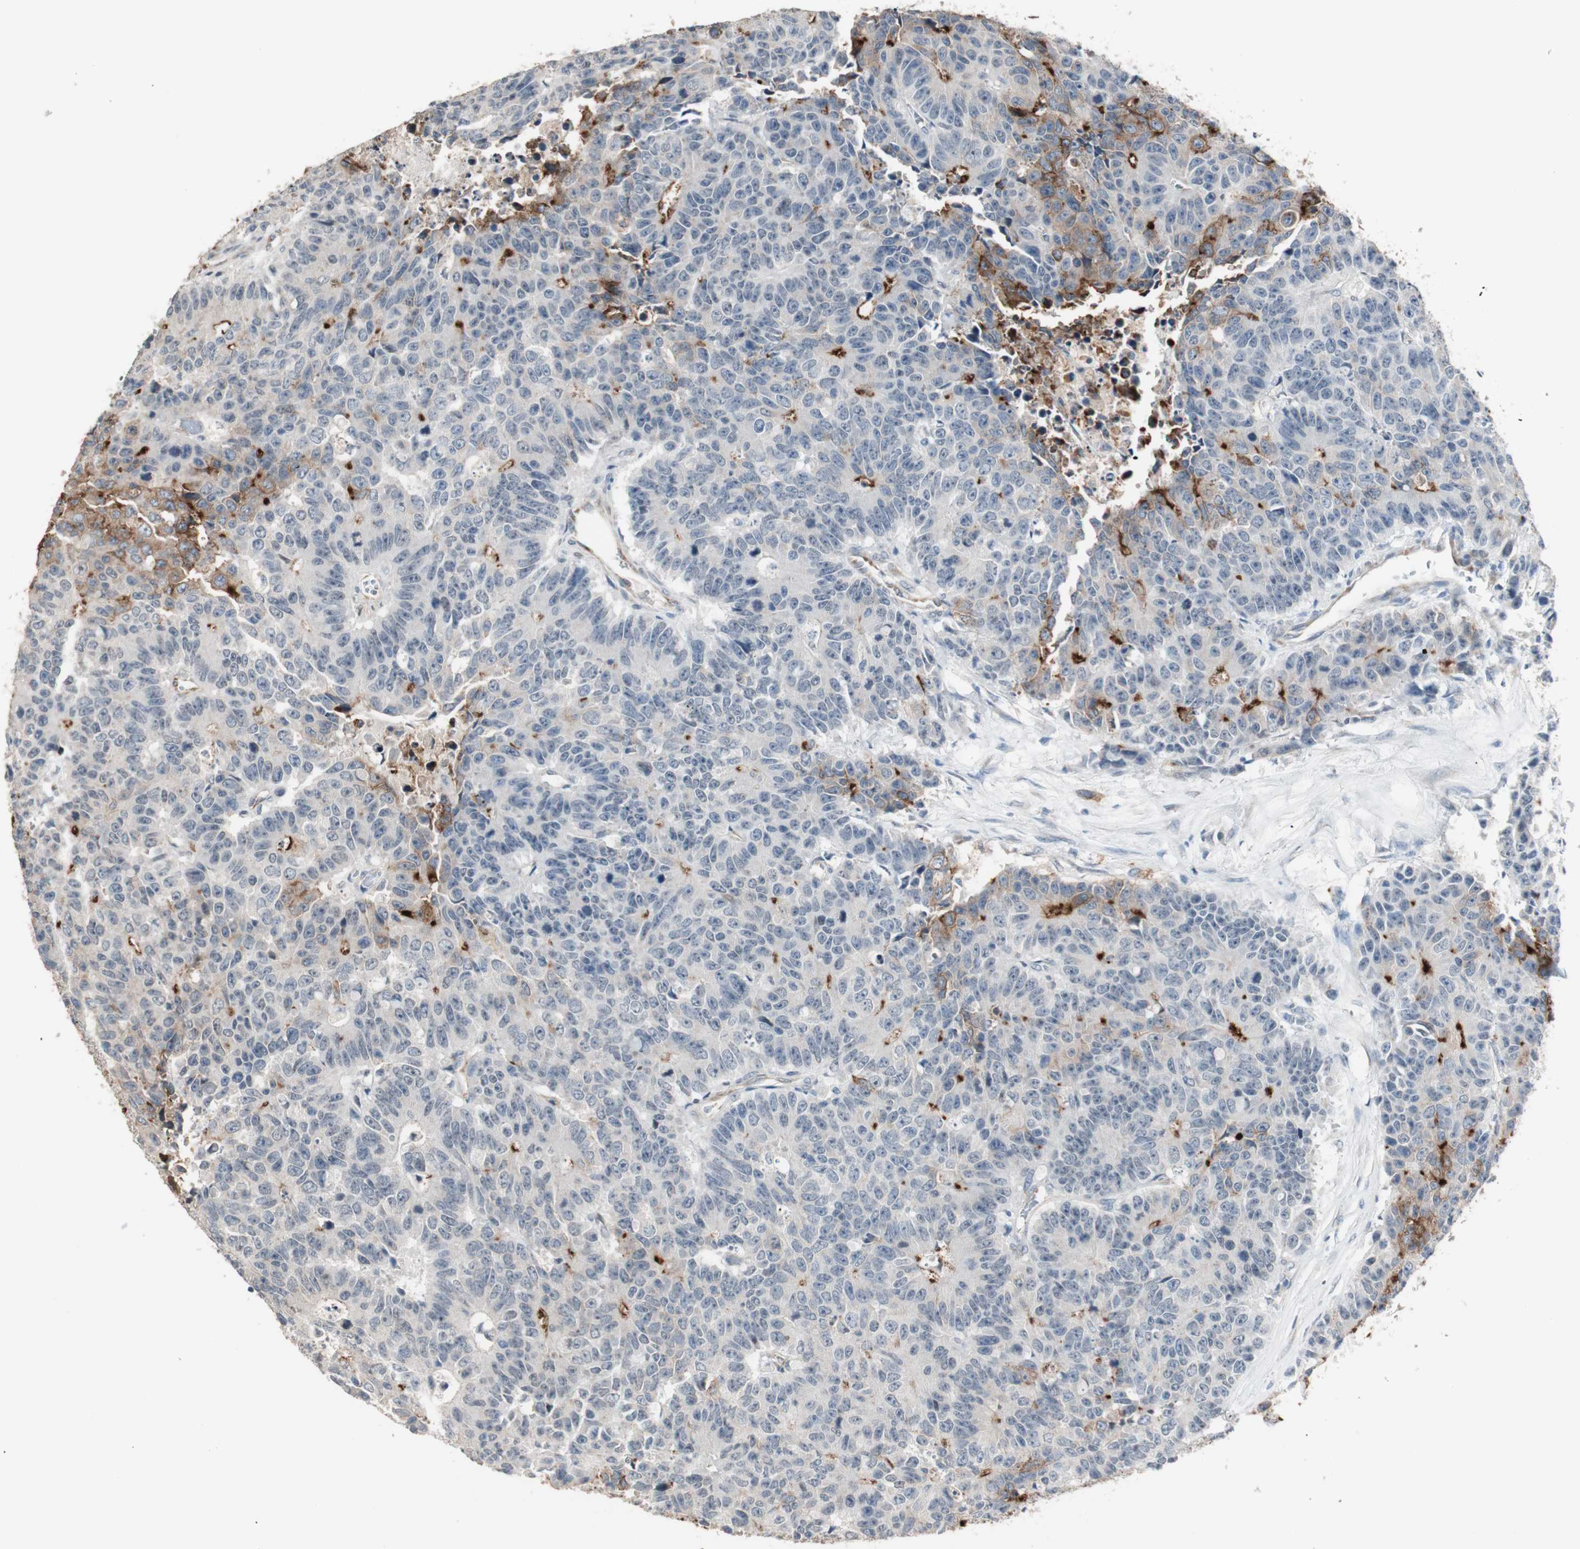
{"staining": {"intensity": "weak", "quantity": "<25%", "location": "cytoplasmic/membranous"}, "tissue": "colorectal cancer", "cell_type": "Tumor cells", "image_type": "cancer", "snomed": [{"axis": "morphology", "description": "Adenocarcinoma, NOS"}, {"axis": "topography", "description": "Colon"}], "caption": "Histopathology image shows no significant protein staining in tumor cells of colorectal adenocarcinoma.", "gene": "TASOR", "patient": {"sex": "female", "age": 86}}